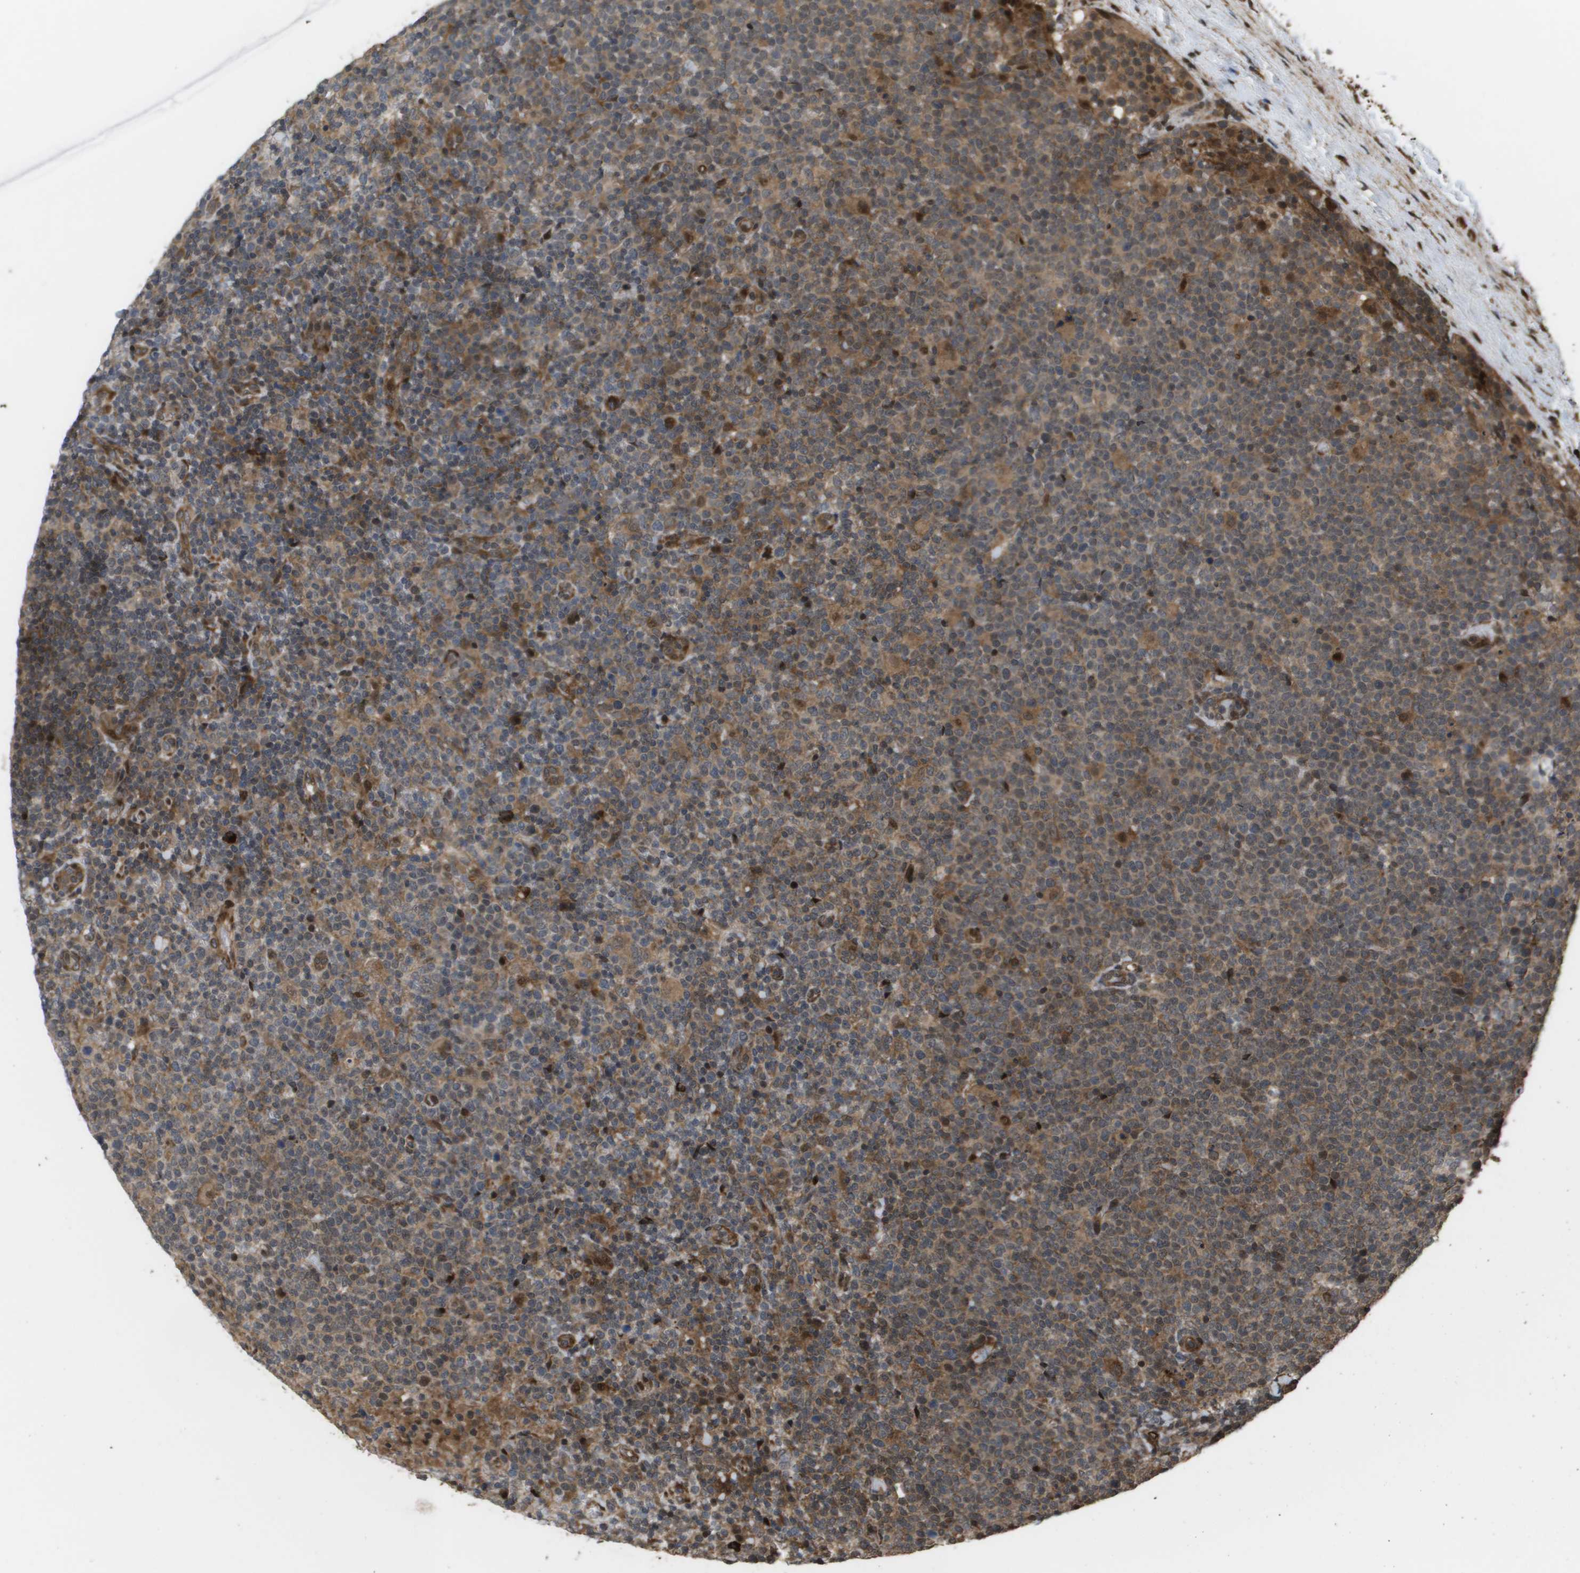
{"staining": {"intensity": "moderate", "quantity": "25%-75%", "location": "cytoplasmic/membranous,nuclear"}, "tissue": "lymphoma", "cell_type": "Tumor cells", "image_type": "cancer", "snomed": [{"axis": "morphology", "description": "Malignant lymphoma, non-Hodgkin's type, High grade"}, {"axis": "topography", "description": "Lymph node"}], "caption": "Immunohistochemical staining of human lymphoma exhibits medium levels of moderate cytoplasmic/membranous and nuclear protein expression in approximately 25%-75% of tumor cells.", "gene": "AXIN2", "patient": {"sex": "male", "age": 61}}